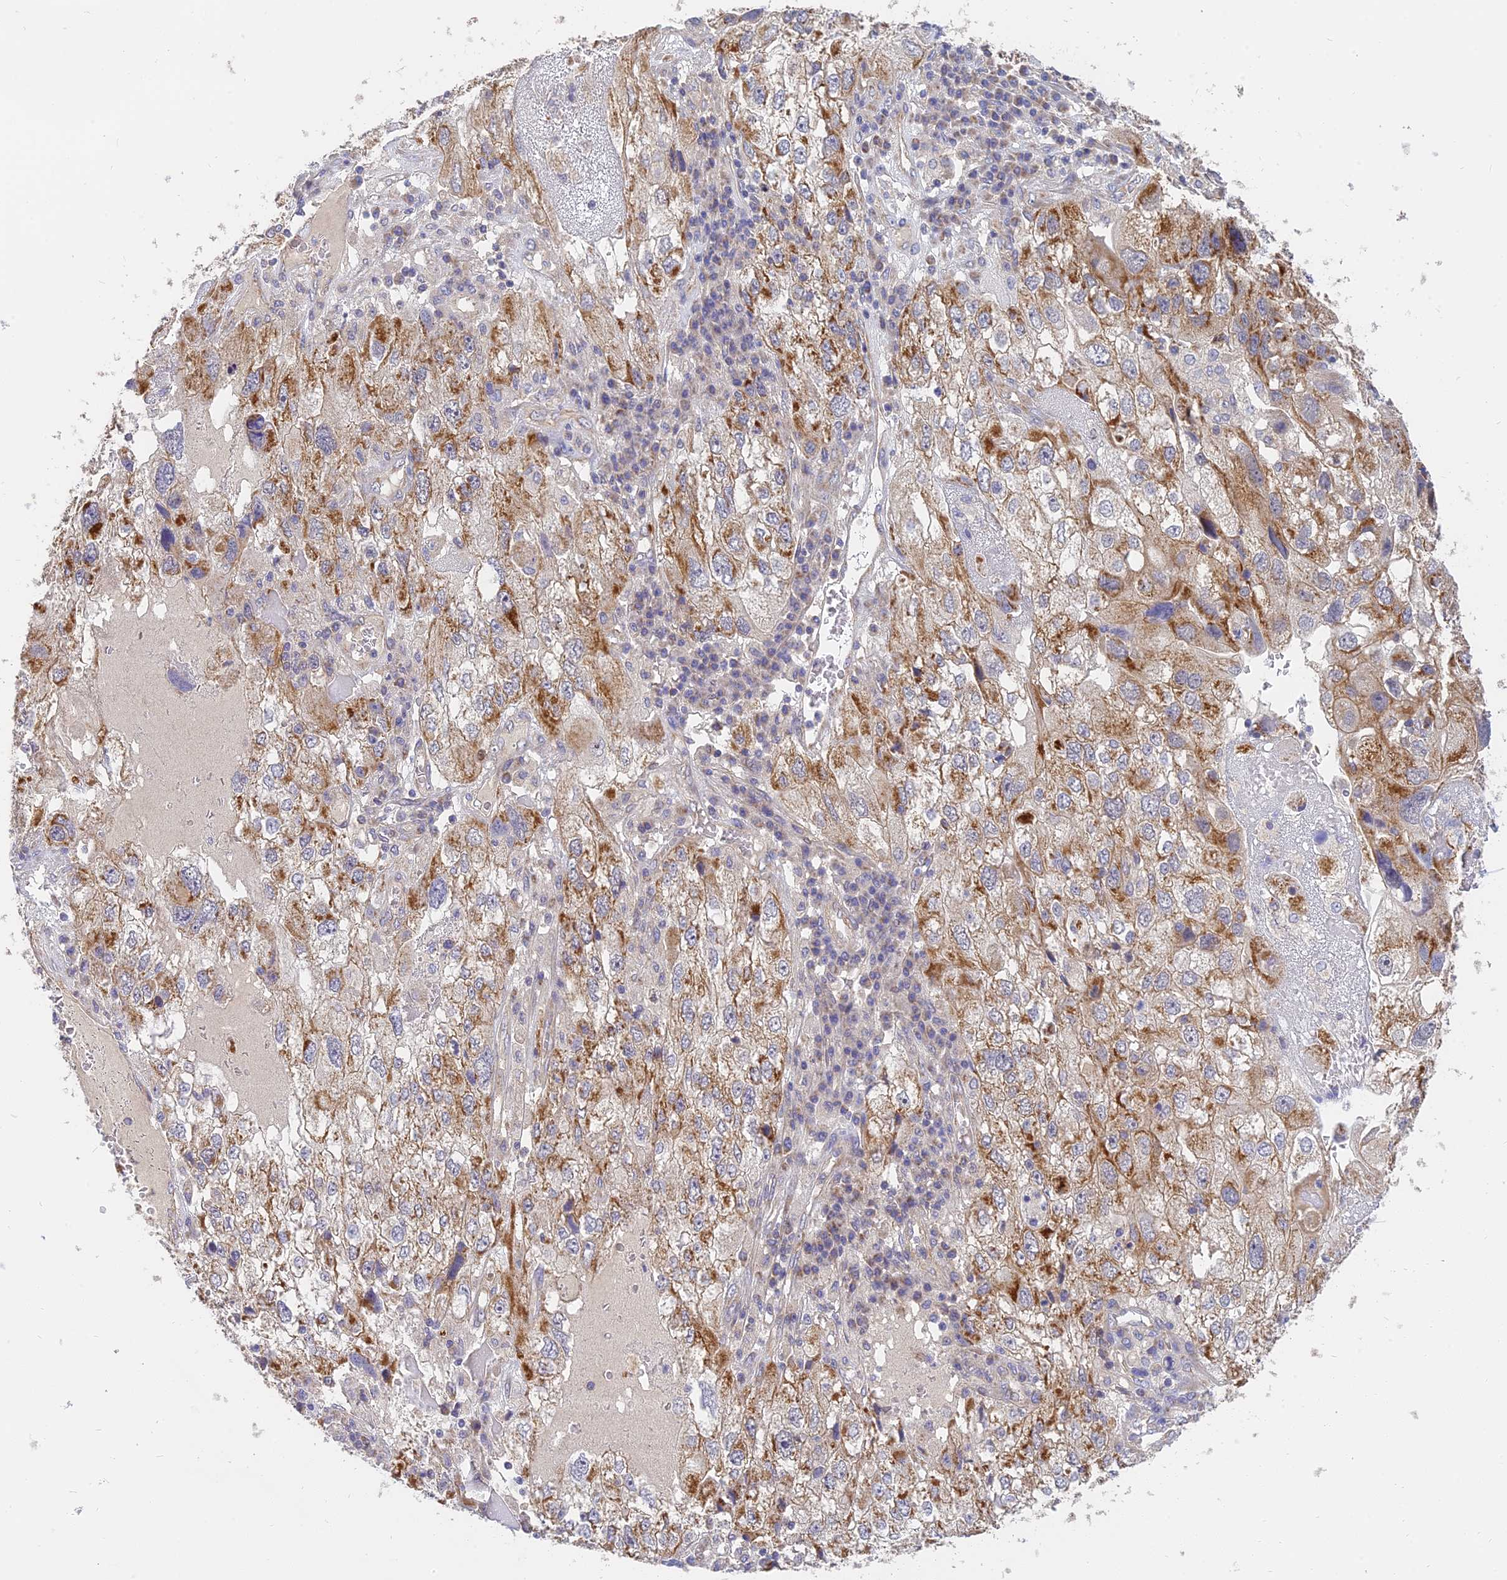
{"staining": {"intensity": "moderate", "quantity": ">75%", "location": "cytoplasmic/membranous"}, "tissue": "endometrial cancer", "cell_type": "Tumor cells", "image_type": "cancer", "snomed": [{"axis": "morphology", "description": "Adenocarcinoma, NOS"}, {"axis": "topography", "description": "Endometrium"}], "caption": "High-power microscopy captured an IHC micrograph of endometrial cancer (adenocarcinoma), revealing moderate cytoplasmic/membranous positivity in approximately >75% of tumor cells. (DAB (3,3'-diaminobenzidine) IHC with brightfield microscopy, high magnification).", "gene": "MRPL15", "patient": {"sex": "female", "age": 49}}